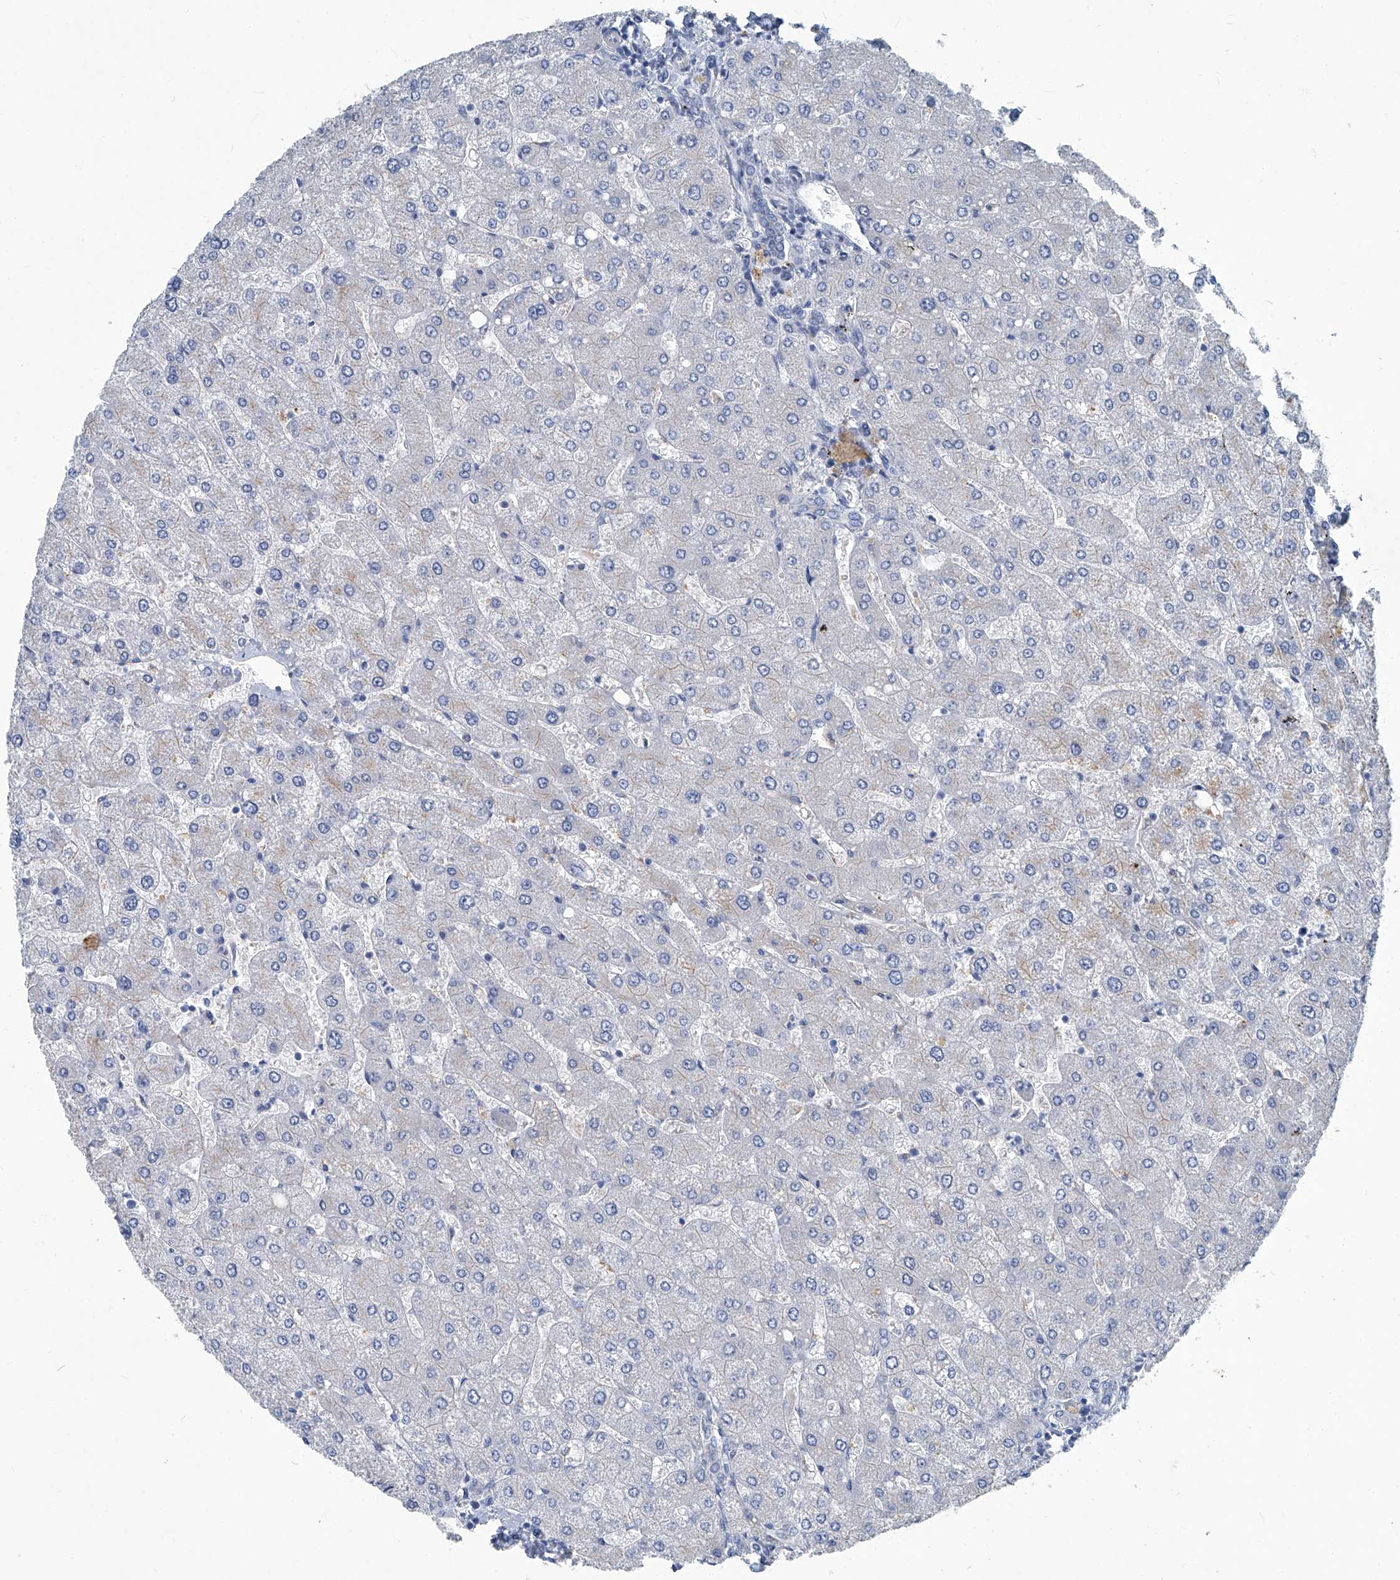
{"staining": {"intensity": "negative", "quantity": "none", "location": "none"}, "tissue": "liver", "cell_type": "Cholangiocytes", "image_type": "normal", "snomed": [{"axis": "morphology", "description": "Normal tissue, NOS"}, {"axis": "topography", "description": "Liver"}], "caption": "The IHC histopathology image has no significant positivity in cholangiocytes of liver.", "gene": "SLC26A11", "patient": {"sex": "male", "age": 55}}